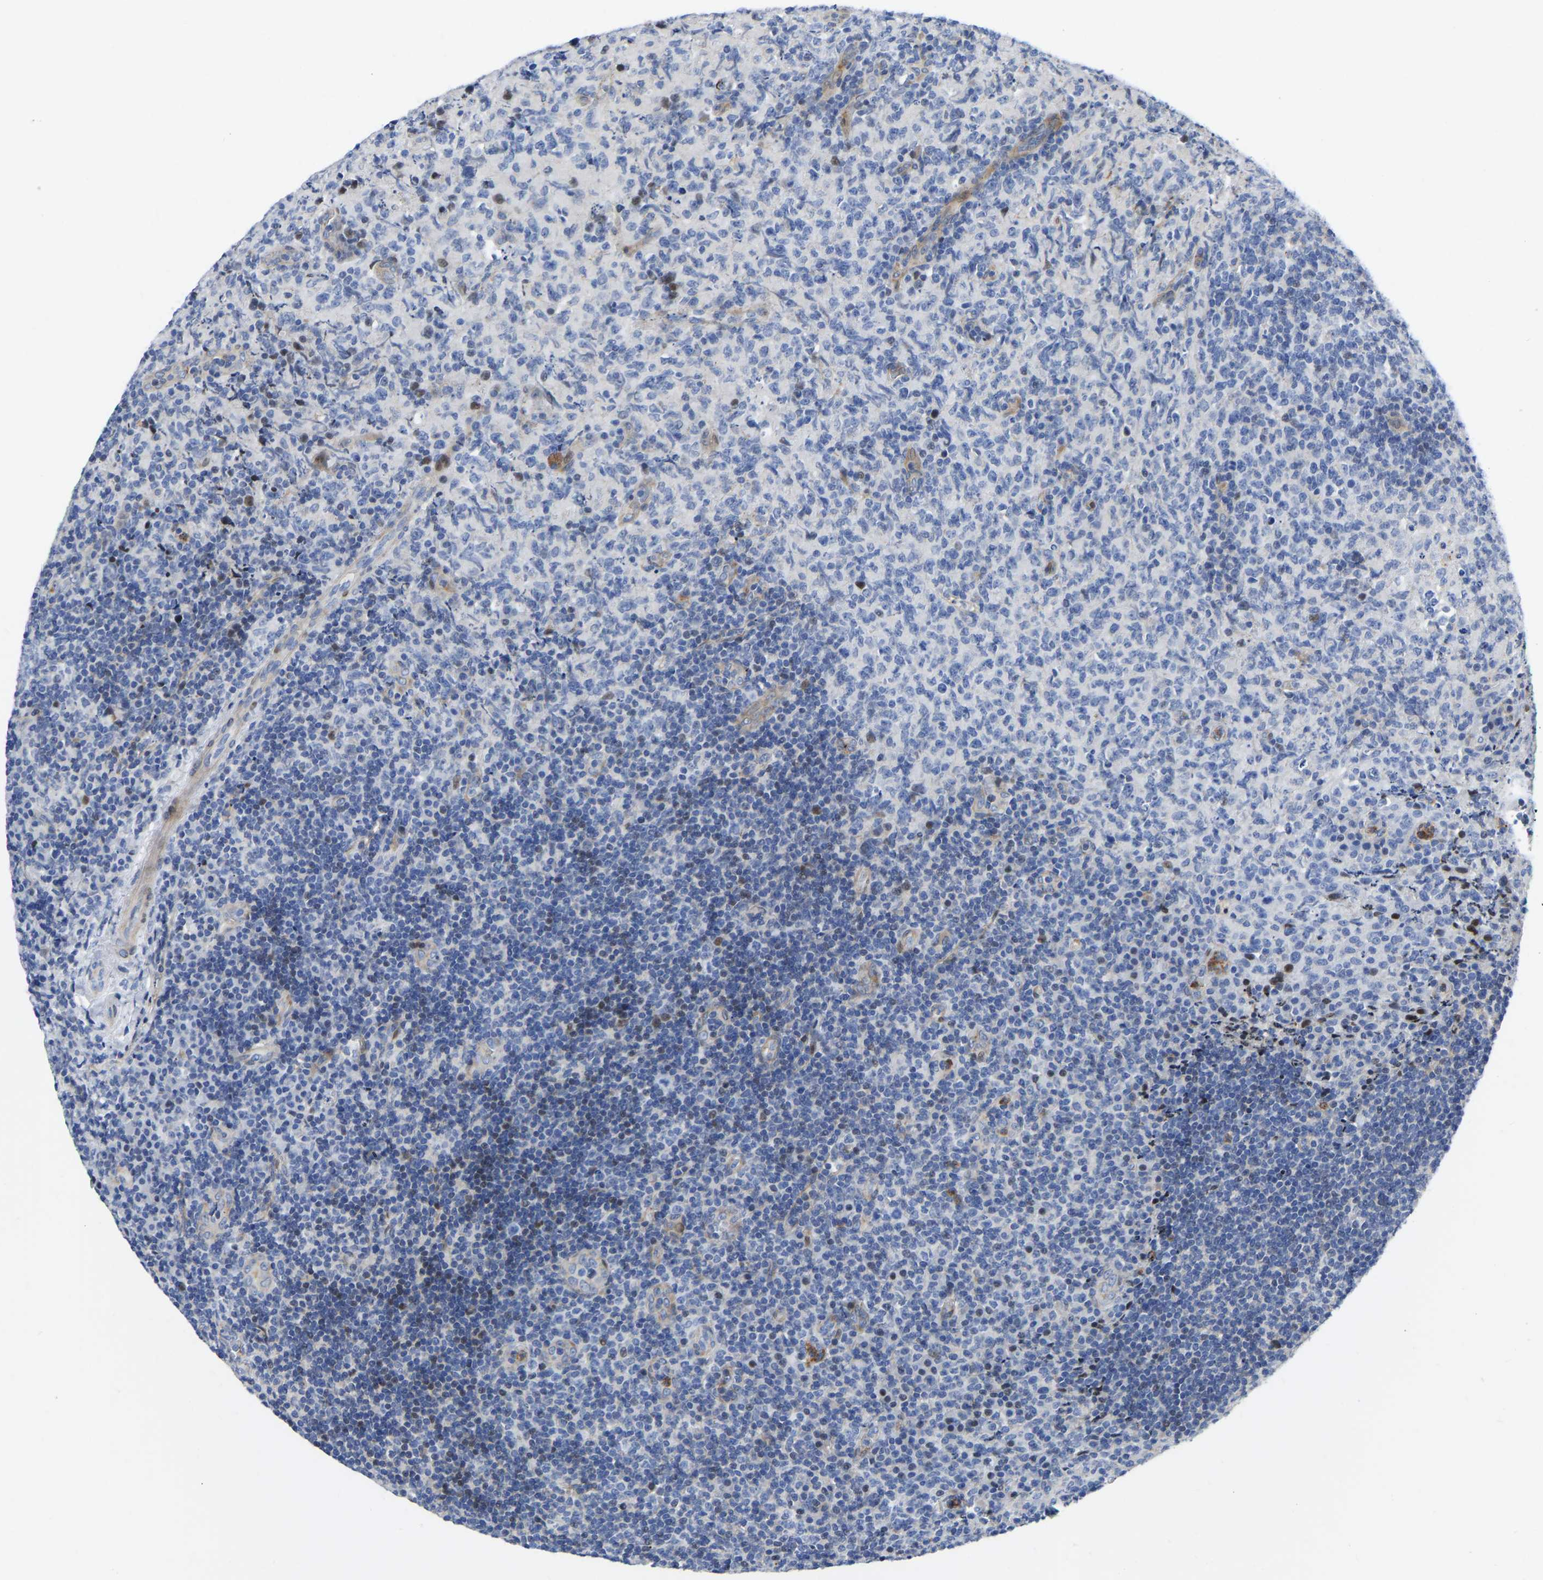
{"staining": {"intensity": "moderate", "quantity": "<25%", "location": "nuclear"}, "tissue": "lymphoma", "cell_type": "Tumor cells", "image_type": "cancer", "snomed": [{"axis": "morphology", "description": "Malignant lymphoma, non-Hodgkin's type, High grade"}, {"axis": "topography", "description": "Tonsil"}], "caption": "Immunohistochemistry (IHC) of human lymphoma shows low levels of moderate nuclear staining in about <25% of tumor cells.", "gene": "HDAC5", "patient": {"sex": "female", "age": 36}}